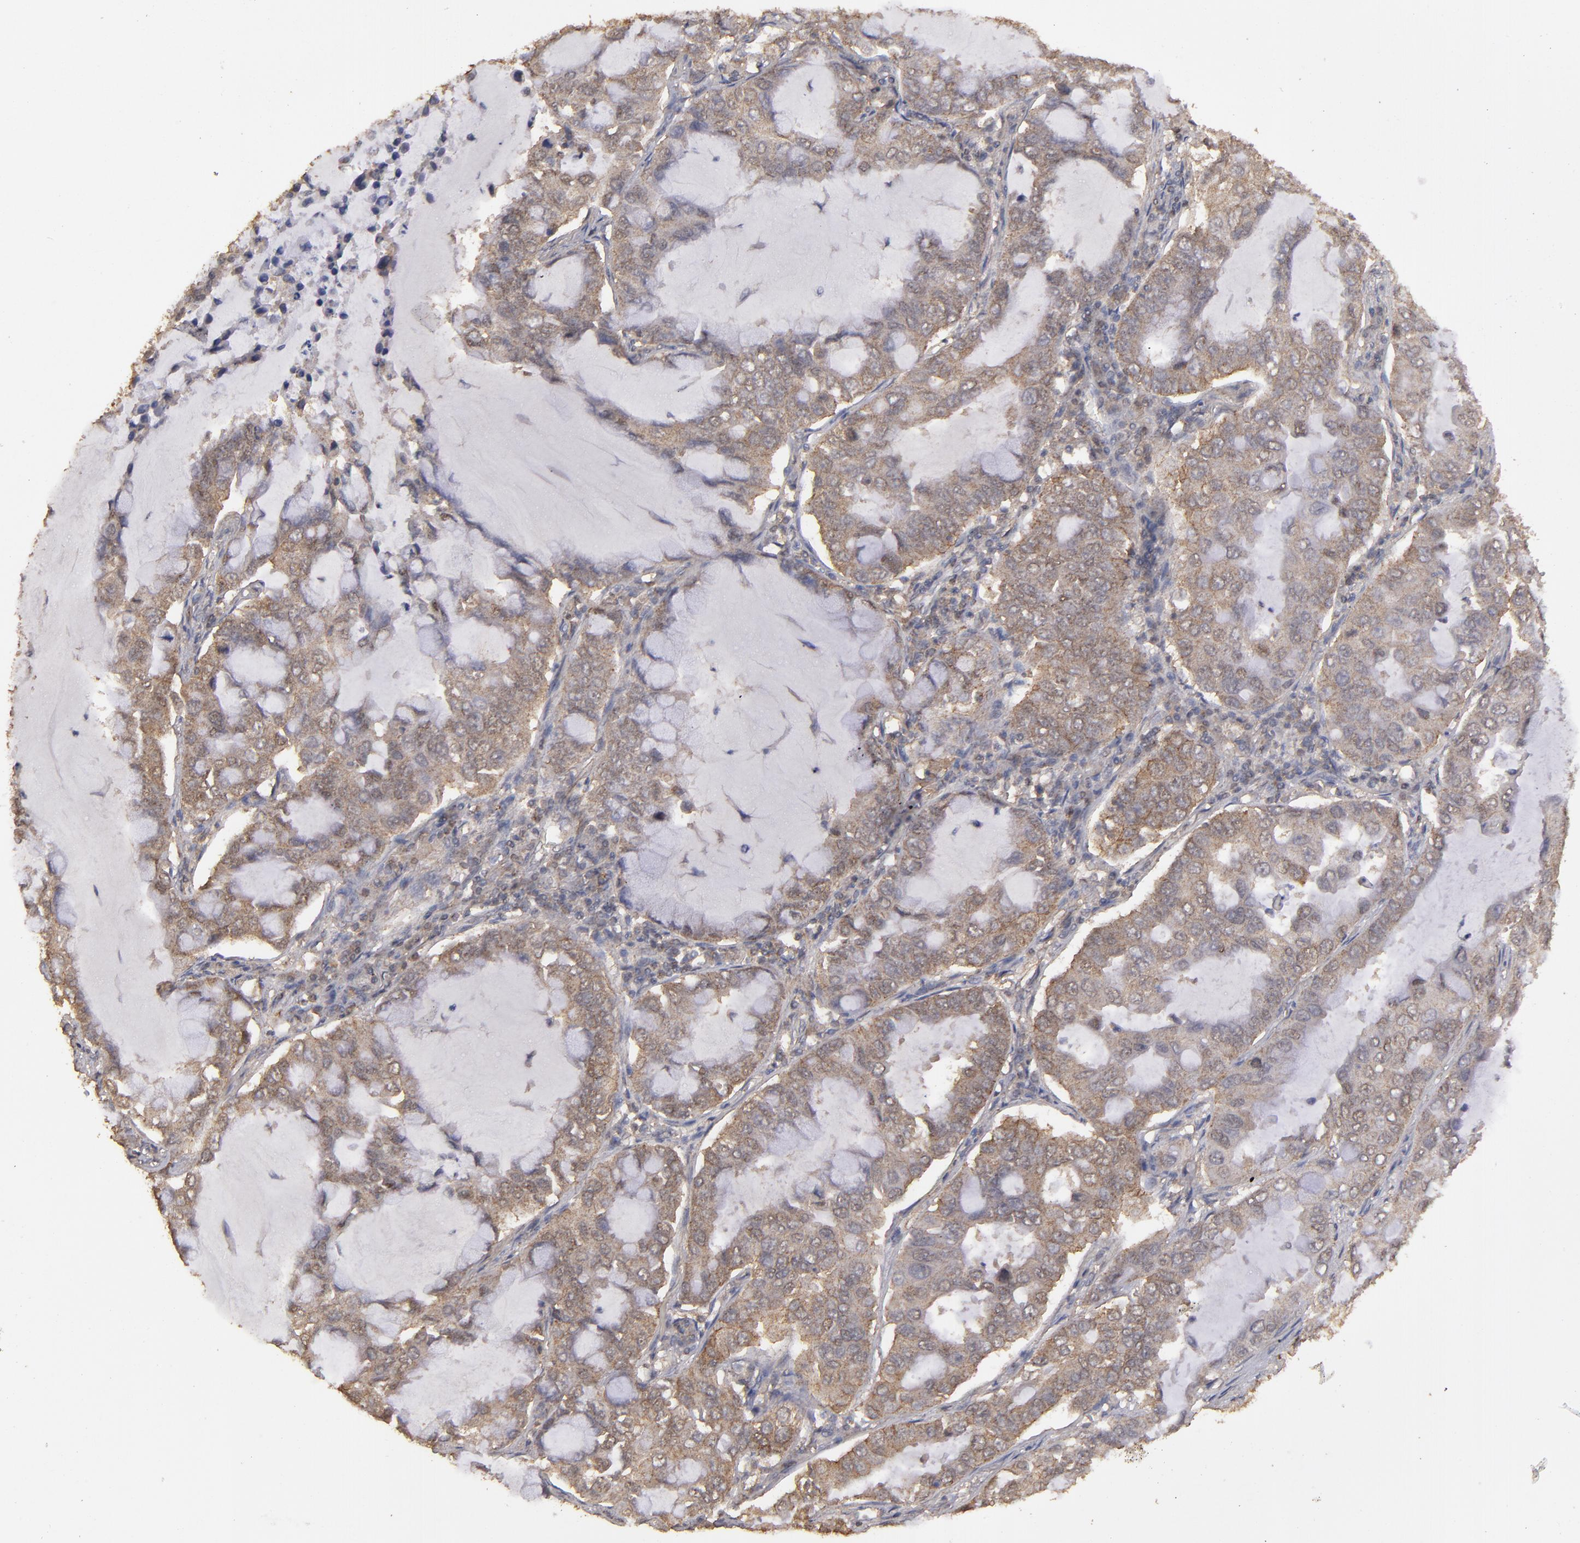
{"staining": {"intensity": "moderate", "quantity": "25%-75%", "location": "cytoplasmic/membranous"}, "tissue": "lung cancer", "cell_type": "Tumor cells", "image_type": "cancer", "snomed": [{"axis": "morphology", "description": "Adenocarcinoma, NOS"}, {"axis": "topography", "description": "Lung"}], "caption": "Immunohistochemistry (IHC) (DAB) staining of human lung cancer displays moderate cytoplasmic/membranous protein staining in about 25%-75% of tumor cells.", "gene": "FAT1", "patient": {"sex": "male", "age": 64}}